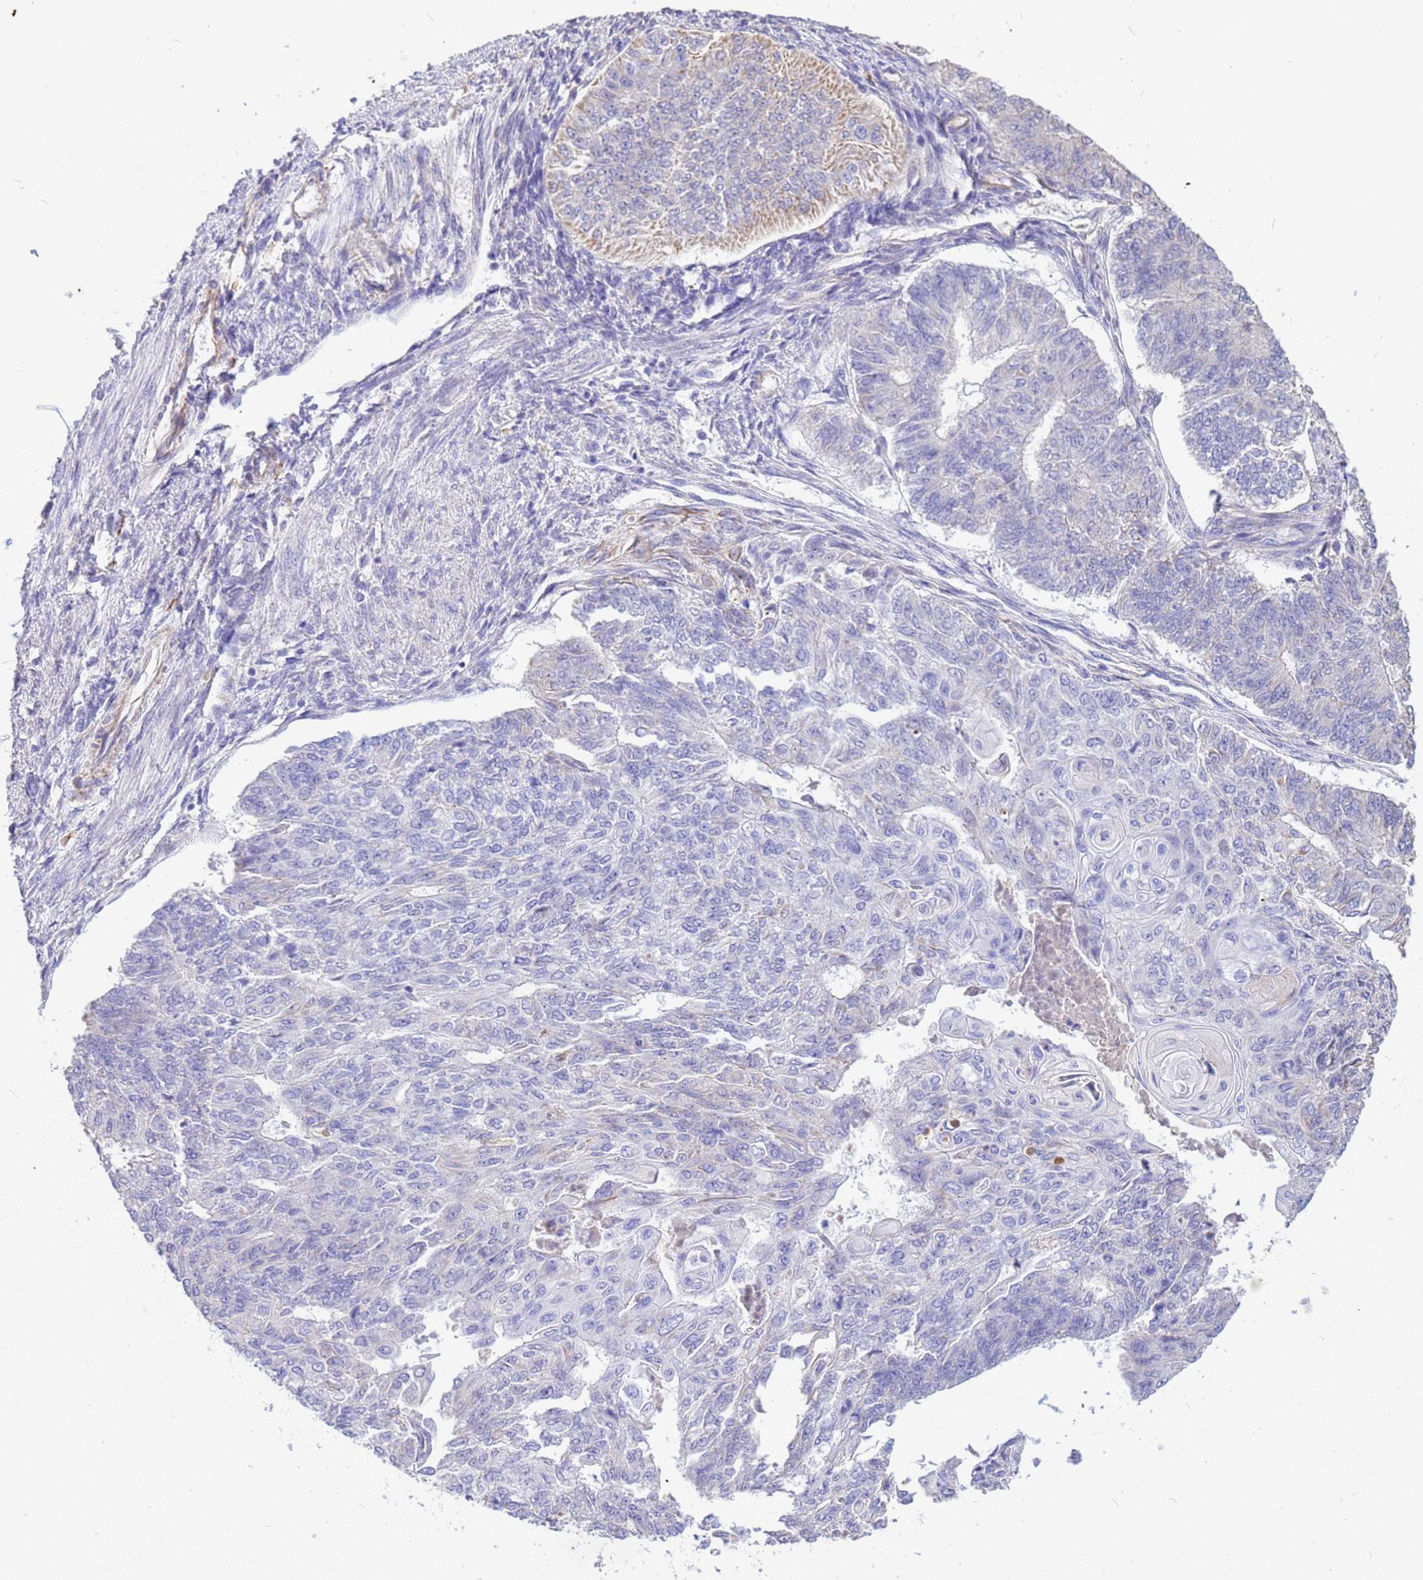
{"staining": {"intensity": "negative", "quantity": "none", "location": "none"}, "tissue": "endometrial cancer", "cell_type": "Tumor cells", "image_type": "cancer", "snomed": [{"axis": "morphology", "description": "Adenocarcinoma, NOS"}, {"axis": "topography", "description": "Endometrium"}], "caption": "Endometrial cancer (adenocarcinoma) was stained to show a protein in brown. There is no significant expression in tumor cells.", "gene": "TCEAL3", "patient": {"sex": "female", "age": 32}}